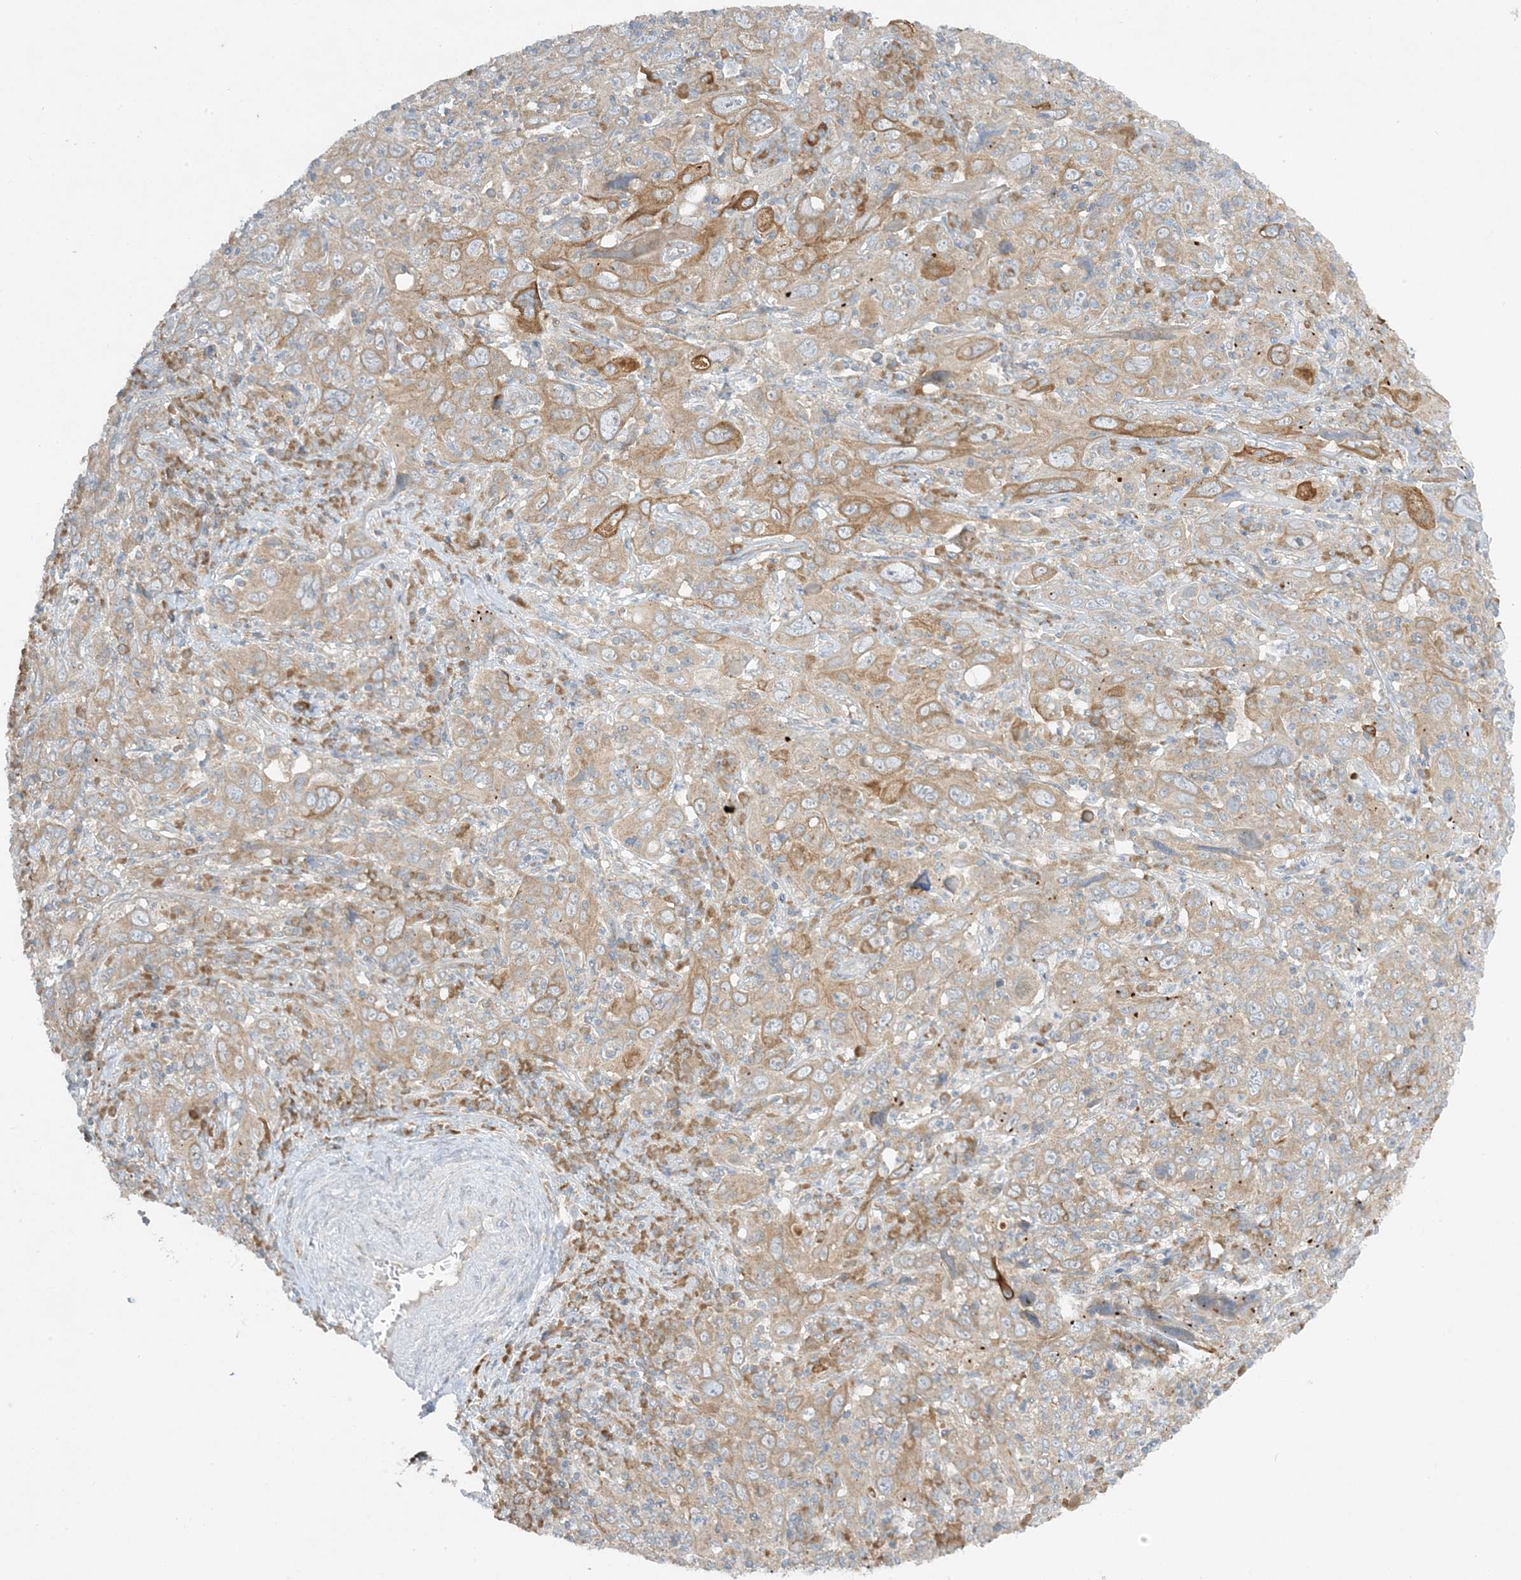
{"staining": {"intensity": "moderate", "quantity": ">75%", "location": "cytoplasmic/membranous"}, "tissue": "cervical cancer", "cell_type": "Tumor cells", "image_type": "cancer", "snomed": [{"axis": "morphology", "description": "Squamous cell carcinoma, NOS"}, {"axis": "topography", "description": "Cervix"}], "caption": "There is medium levels of moderate cytoplasmic/membranous expression in tumor cells of cervical cancer, as demonstrated by immunohistochemical staining (brown color).", "gene": "RPP40", "patient": {"sex": "female", "age": 46}}